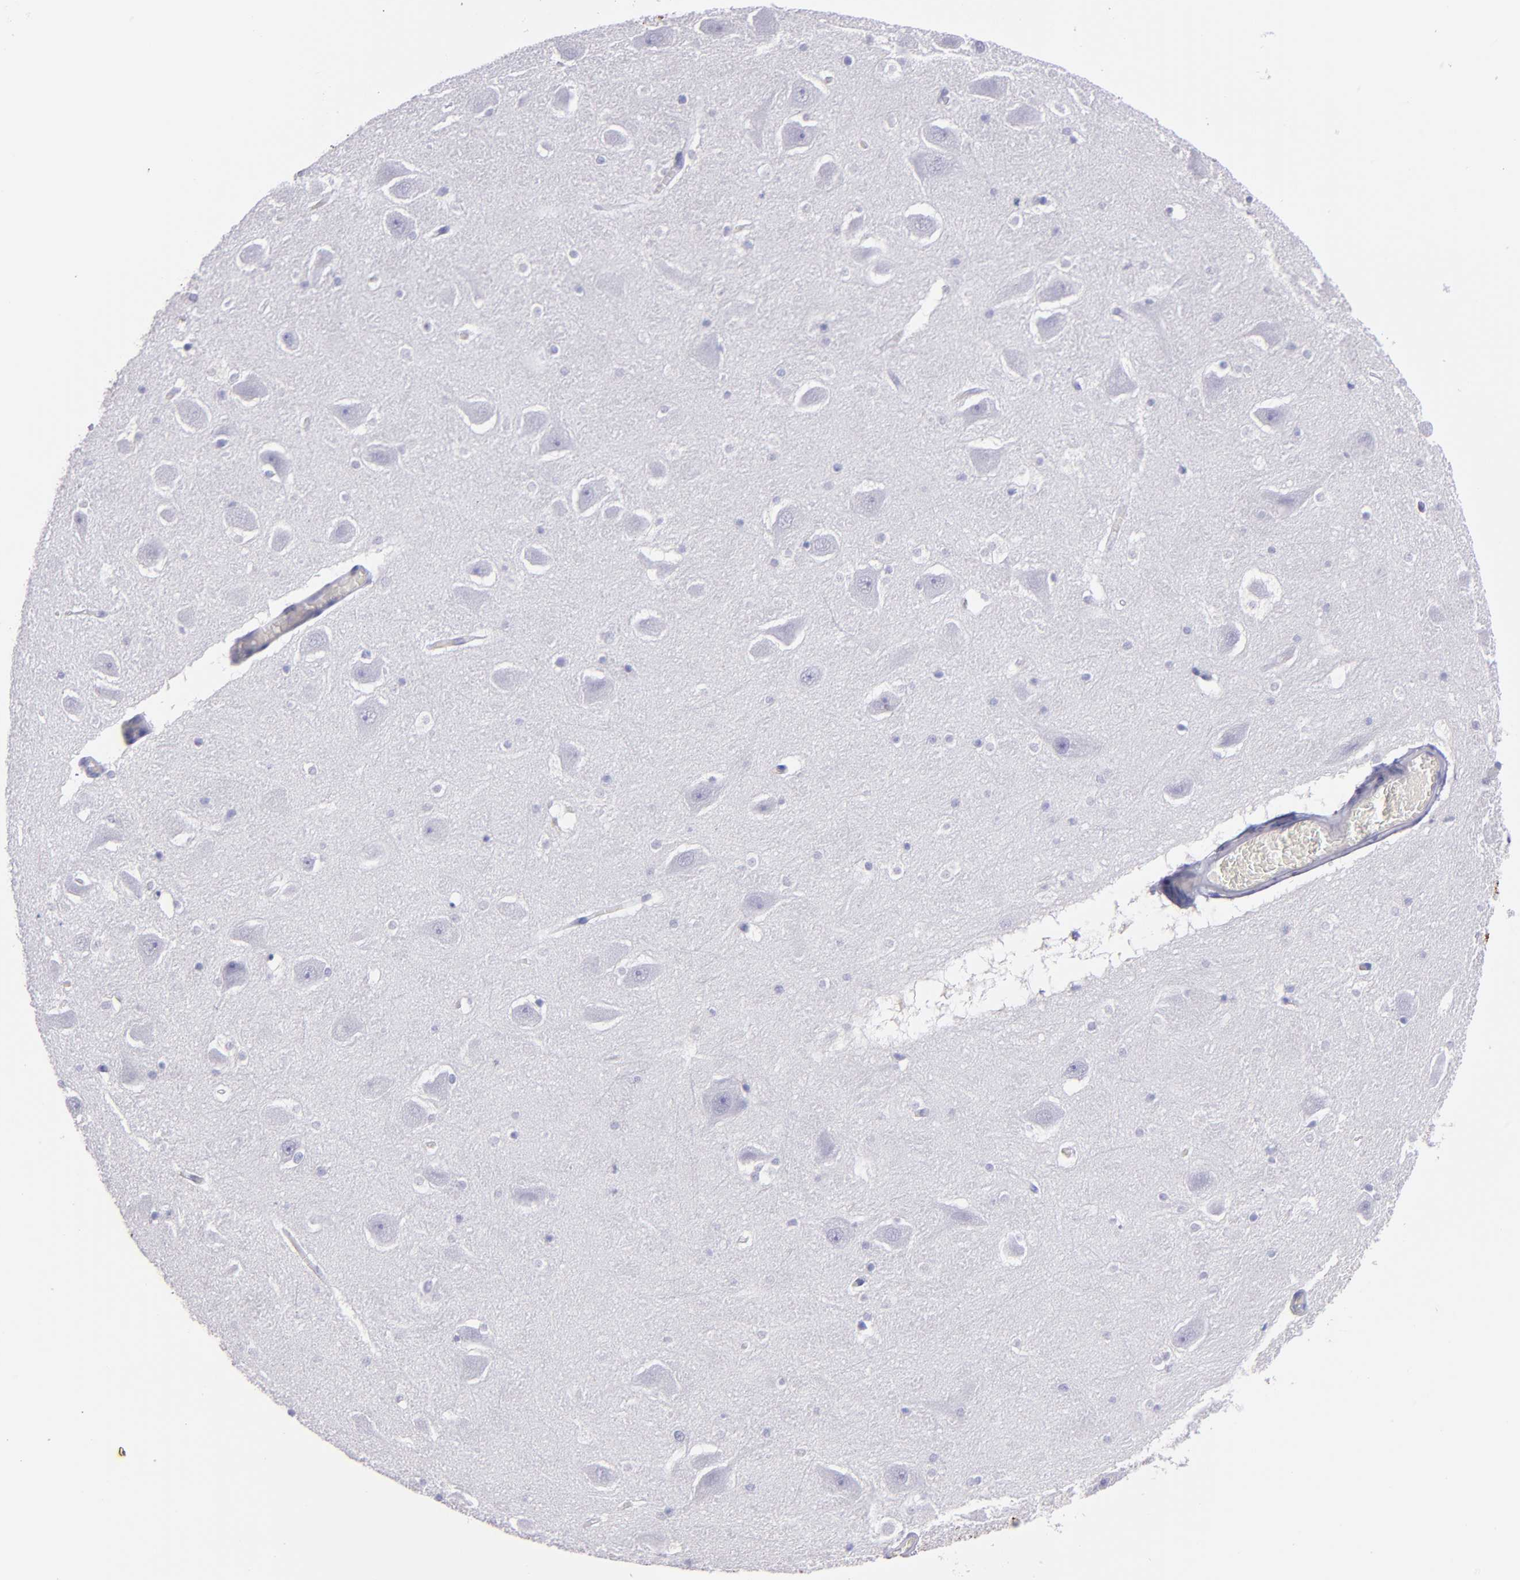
{"staining": {"intensity": "negative", "quantity": "none", "location": "none"}, "tissue": "hippocampus", "cell_type": "Glial cells", "image_type": "normal", "snomed": [{"axis": "morphology", "description": "Normal tissue, NOS"}, {"axis": "topography", "description": "Hippocampus"}], "caption": "IHC of benign human hippocampus displays no positivity in glial cells. The staining was performed using DAB (3,3'-diaminobenzidine) to visualize the protein expression in brown, while the nuclei were stained in blue with hematoxylin (Magnification: 20x).", "gene": "TG", "patient": {"sex": "male", "age": 45}}